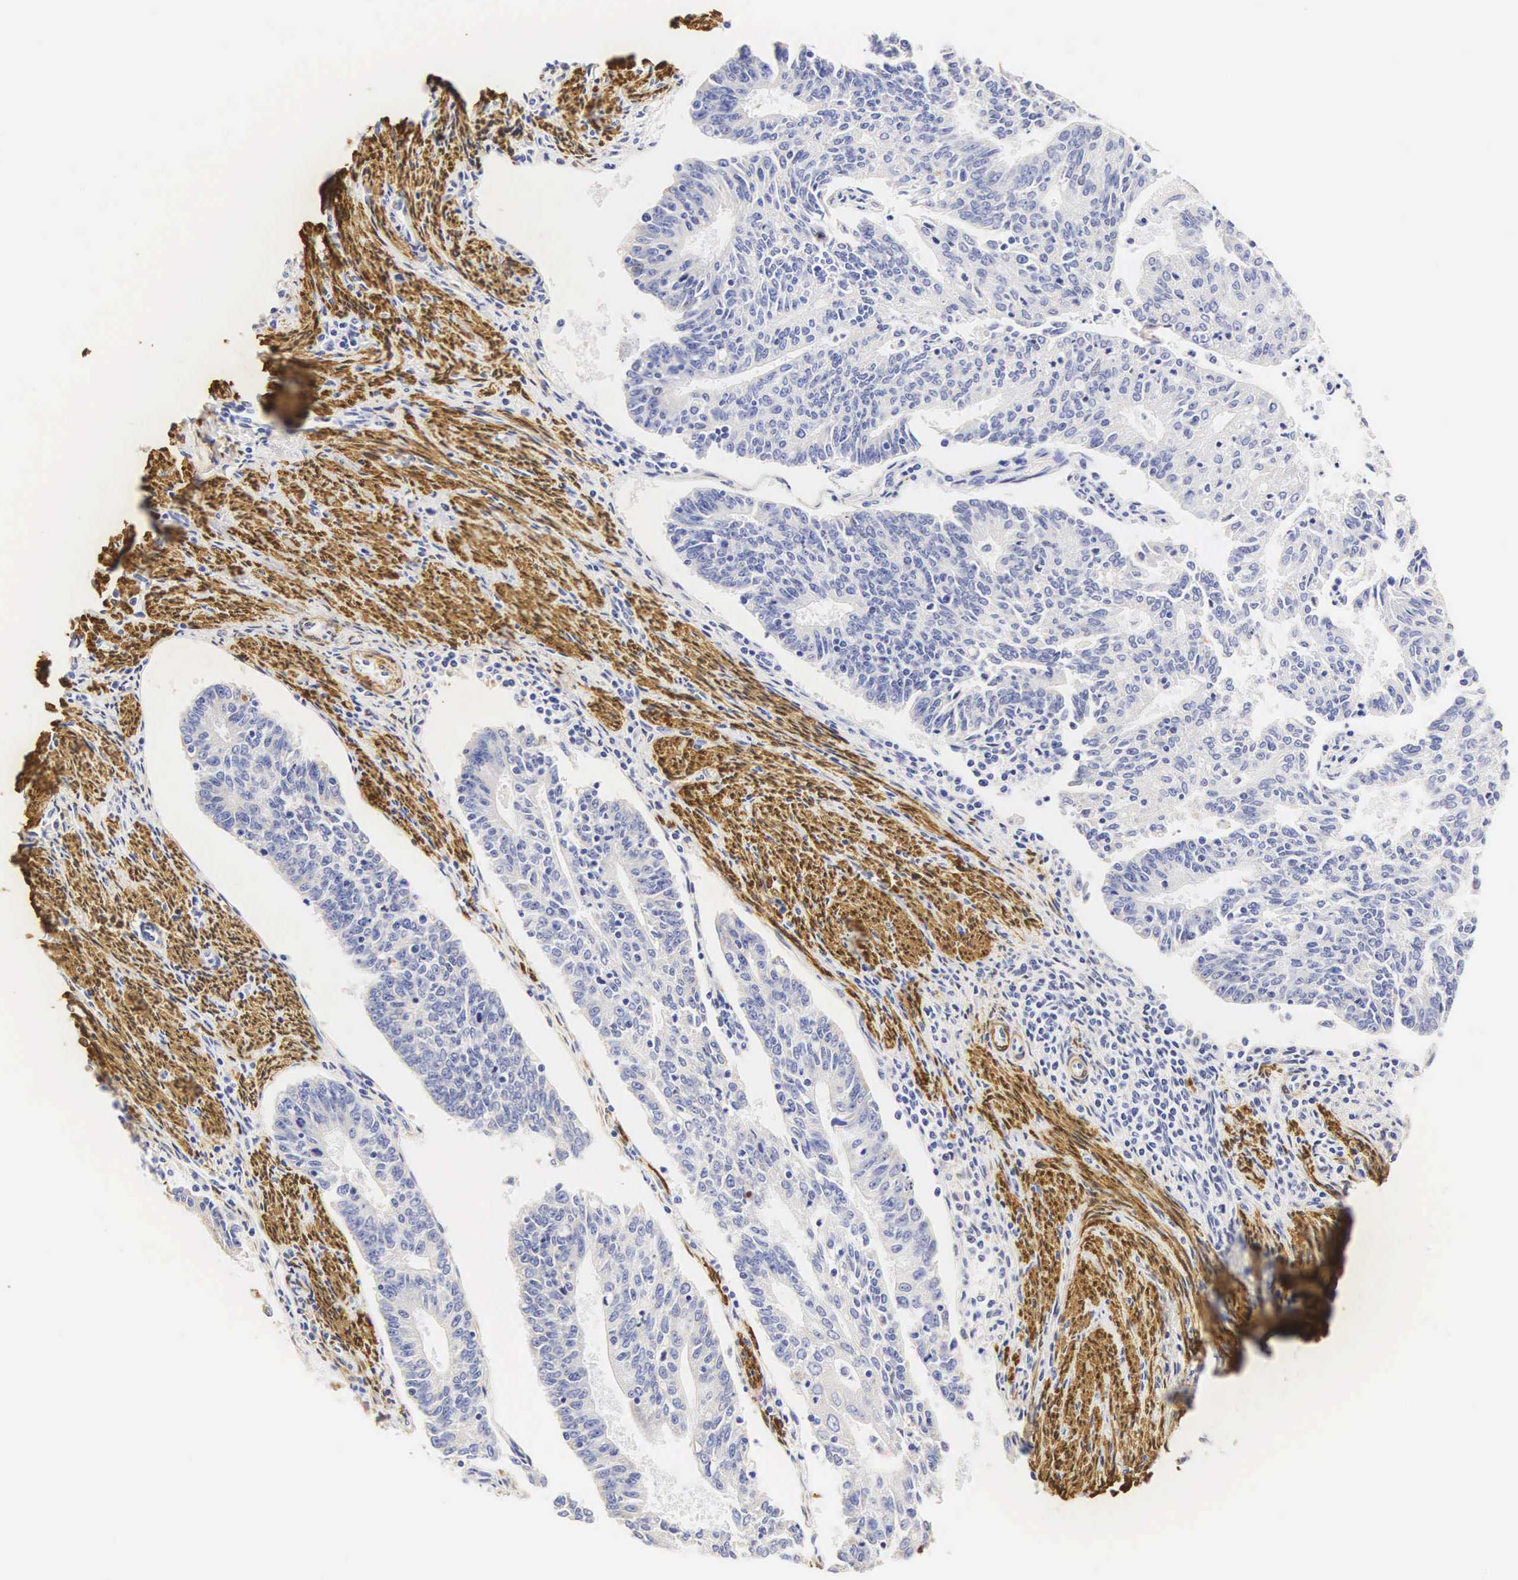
{"staining": {"intensity": "negative", "quantity": "none", "location": "none"}, "tissue": "endometrial cancer", "cell_type": "Tumor cells", "image_type": "cancer", "snomed": [{"axis": "morphology", "description": "Adenocarcinoma, NOS"}, {"axis": "topography", "description": "Endometrium"}], "caption": "This micrograph is of endometrial adenocarcinoma stained with immunohistochemistry to label a protein in brown with the nuclei are counter-stained blue. There is no expression in tumor cells.", "gene": "CNN1", "patient": {"sex": "female", "age": 56}}